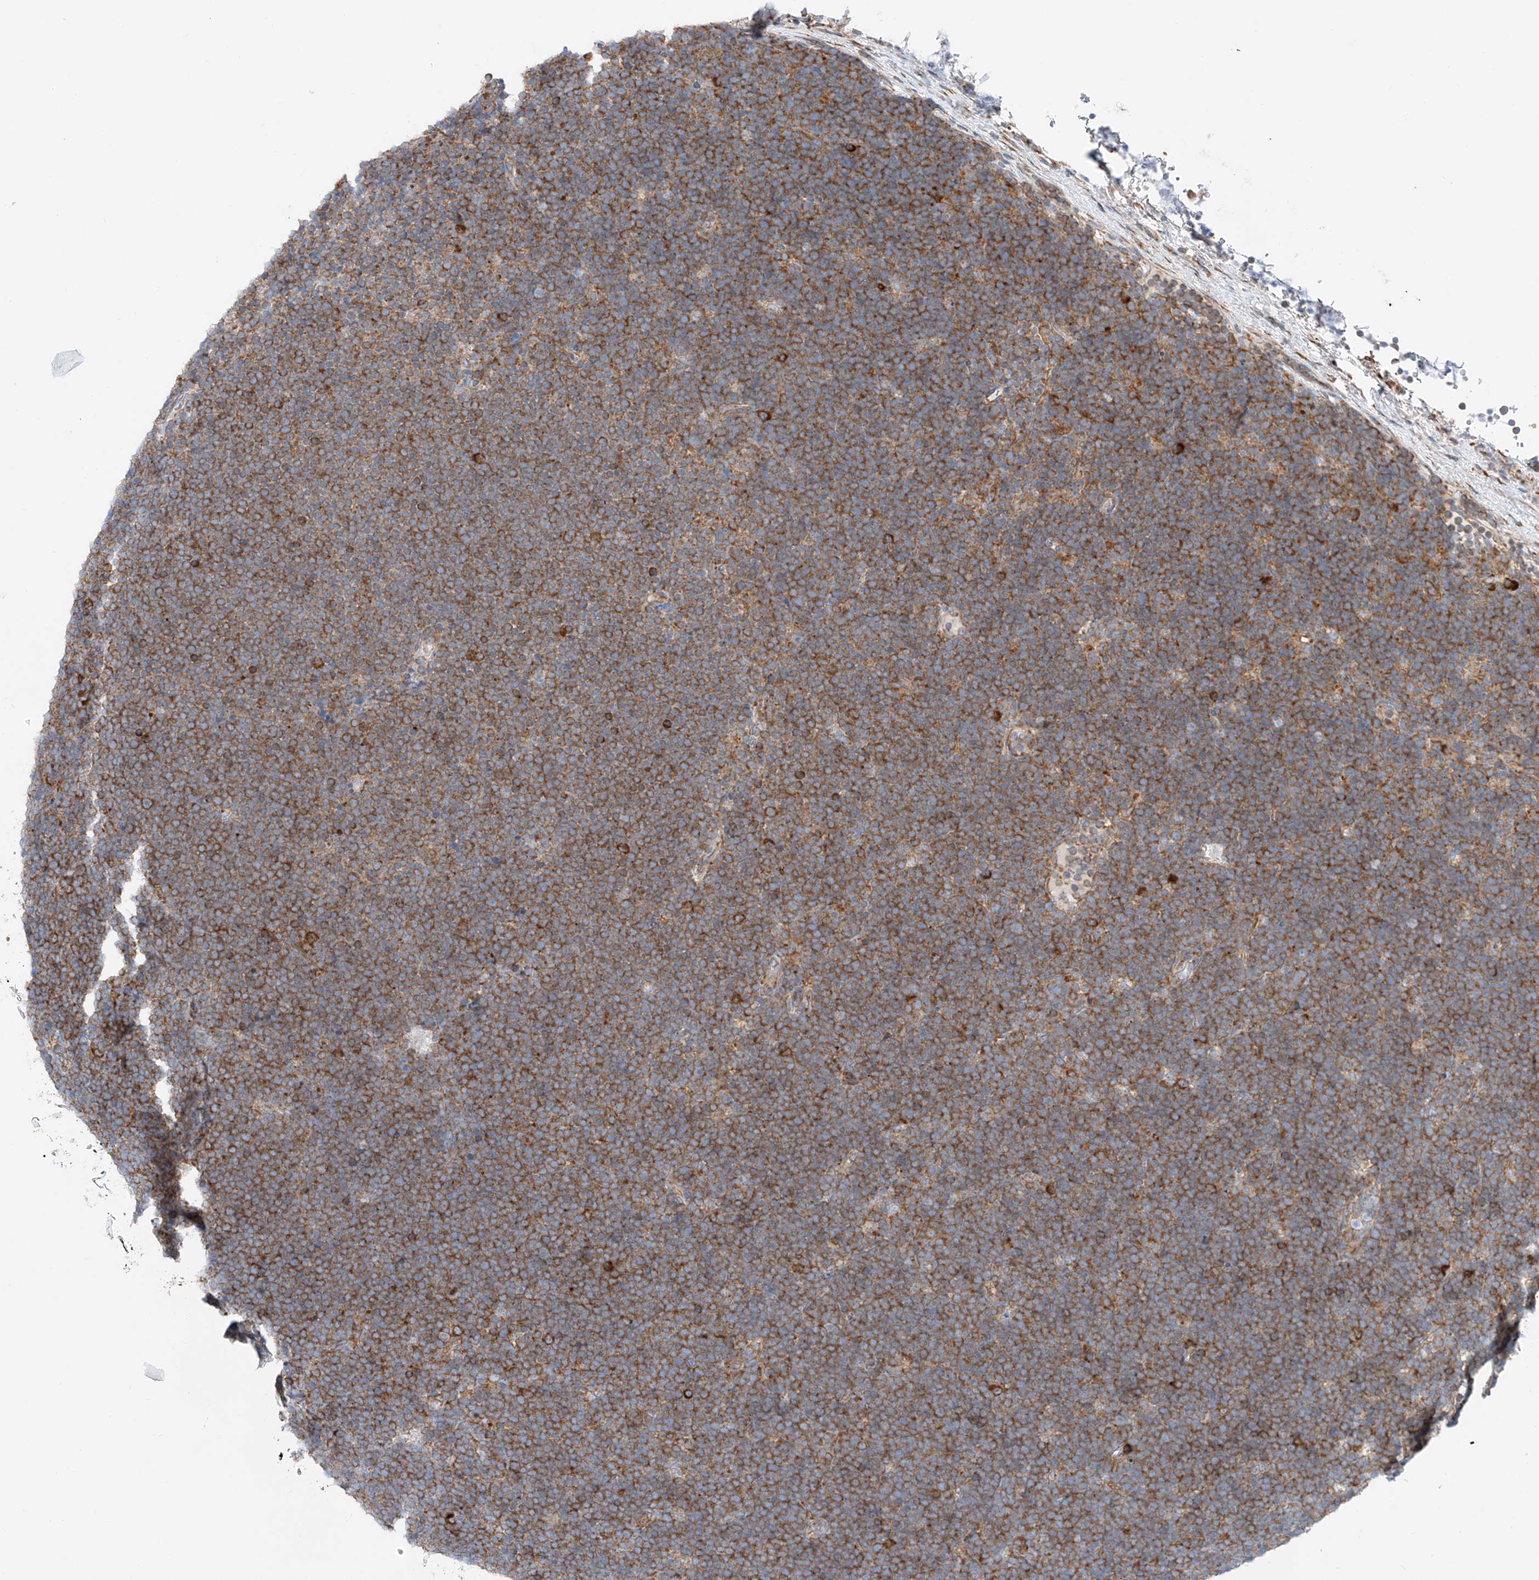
{"staining": {"intensity": "strong", "quantity": ">75%", "location": "cytoplasmic/membranous"}, "tissue": "lymphoma", "cell_type": "Tumor cells", "image_type": "cancer", "snomed": [{"axis": "morphology", "description": "Malignant lymphoma, non-Hodgkin's type, High grade"}, {"axis": "topography", "description": "Lymph node"}], "caption": "Immunohistochemistry (IHC) image of human malignant lymphoma, non-Hodgkin's type (high-grade) stained for a protein (brown), which reveals high levels of strong cytoplasmic/membranous positivity in approximately >75% of tumor cells.", "gene": "CRELD1", "patient": {"sex": "male", "age": 13}}